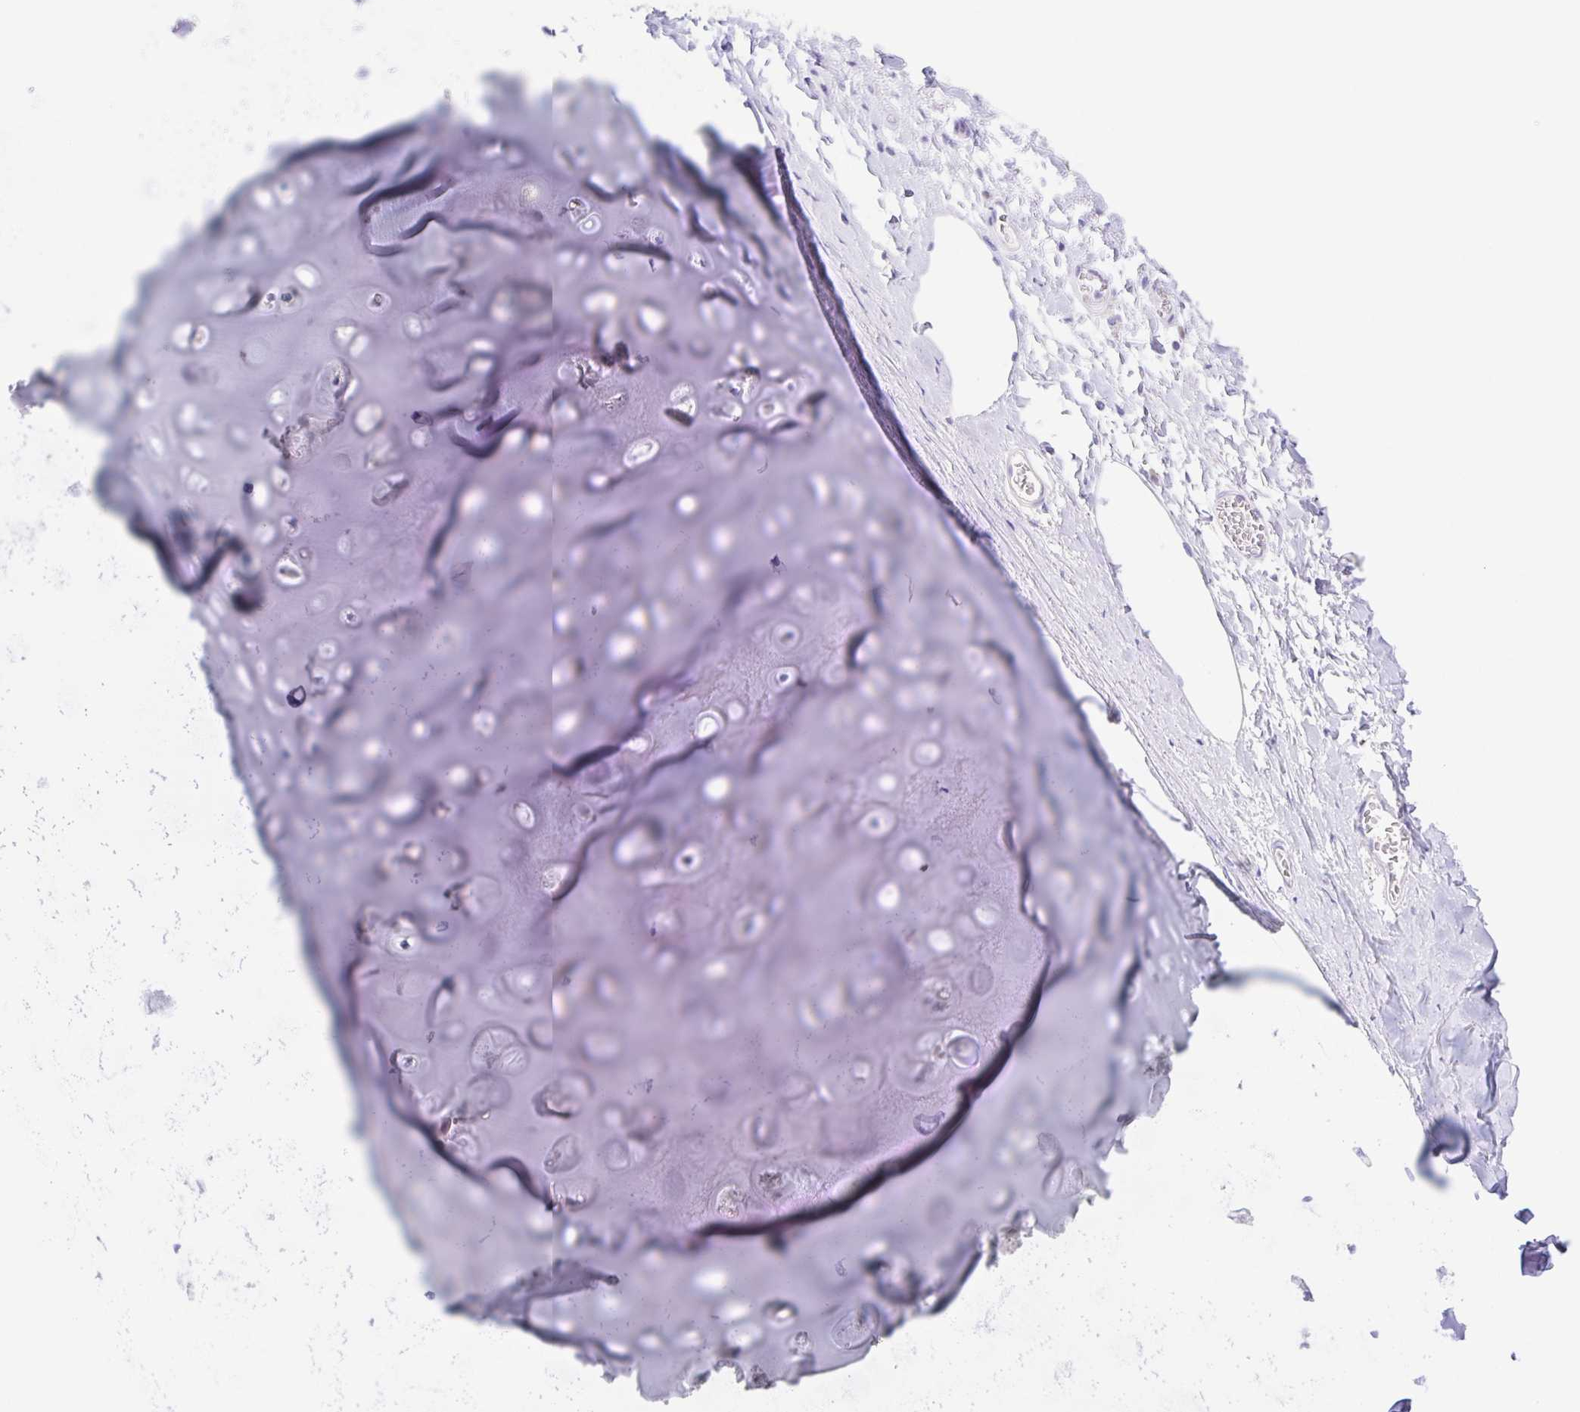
{"staining": {"intensity": "negative", "quantity": "none", "location": "none"}, "tissue": "soft tissue", "cell_type": "Chondrocytes", "image_type": "normal", "snomed": [{"axis": "morphology", "description": "Normal tissue, NOS"}, {"axis": "topography", "description": "Cartilage tissue"}, {"axis": "topography", "description": "Bronchus"}, {"axis": "topography", "description": "Peripheral nerve tissue"}], "caption": "IHC photomicrograph of normal soft tissue stained for a protein (brown), which displays no staining in chondrocytes. (Stains: DAB IHC with hematoxylin counter stain, Microscopy: brightfield microscopy at high magnification).", "gene": "ARPP21", "patient": {"sex": "male", "age": 67}}